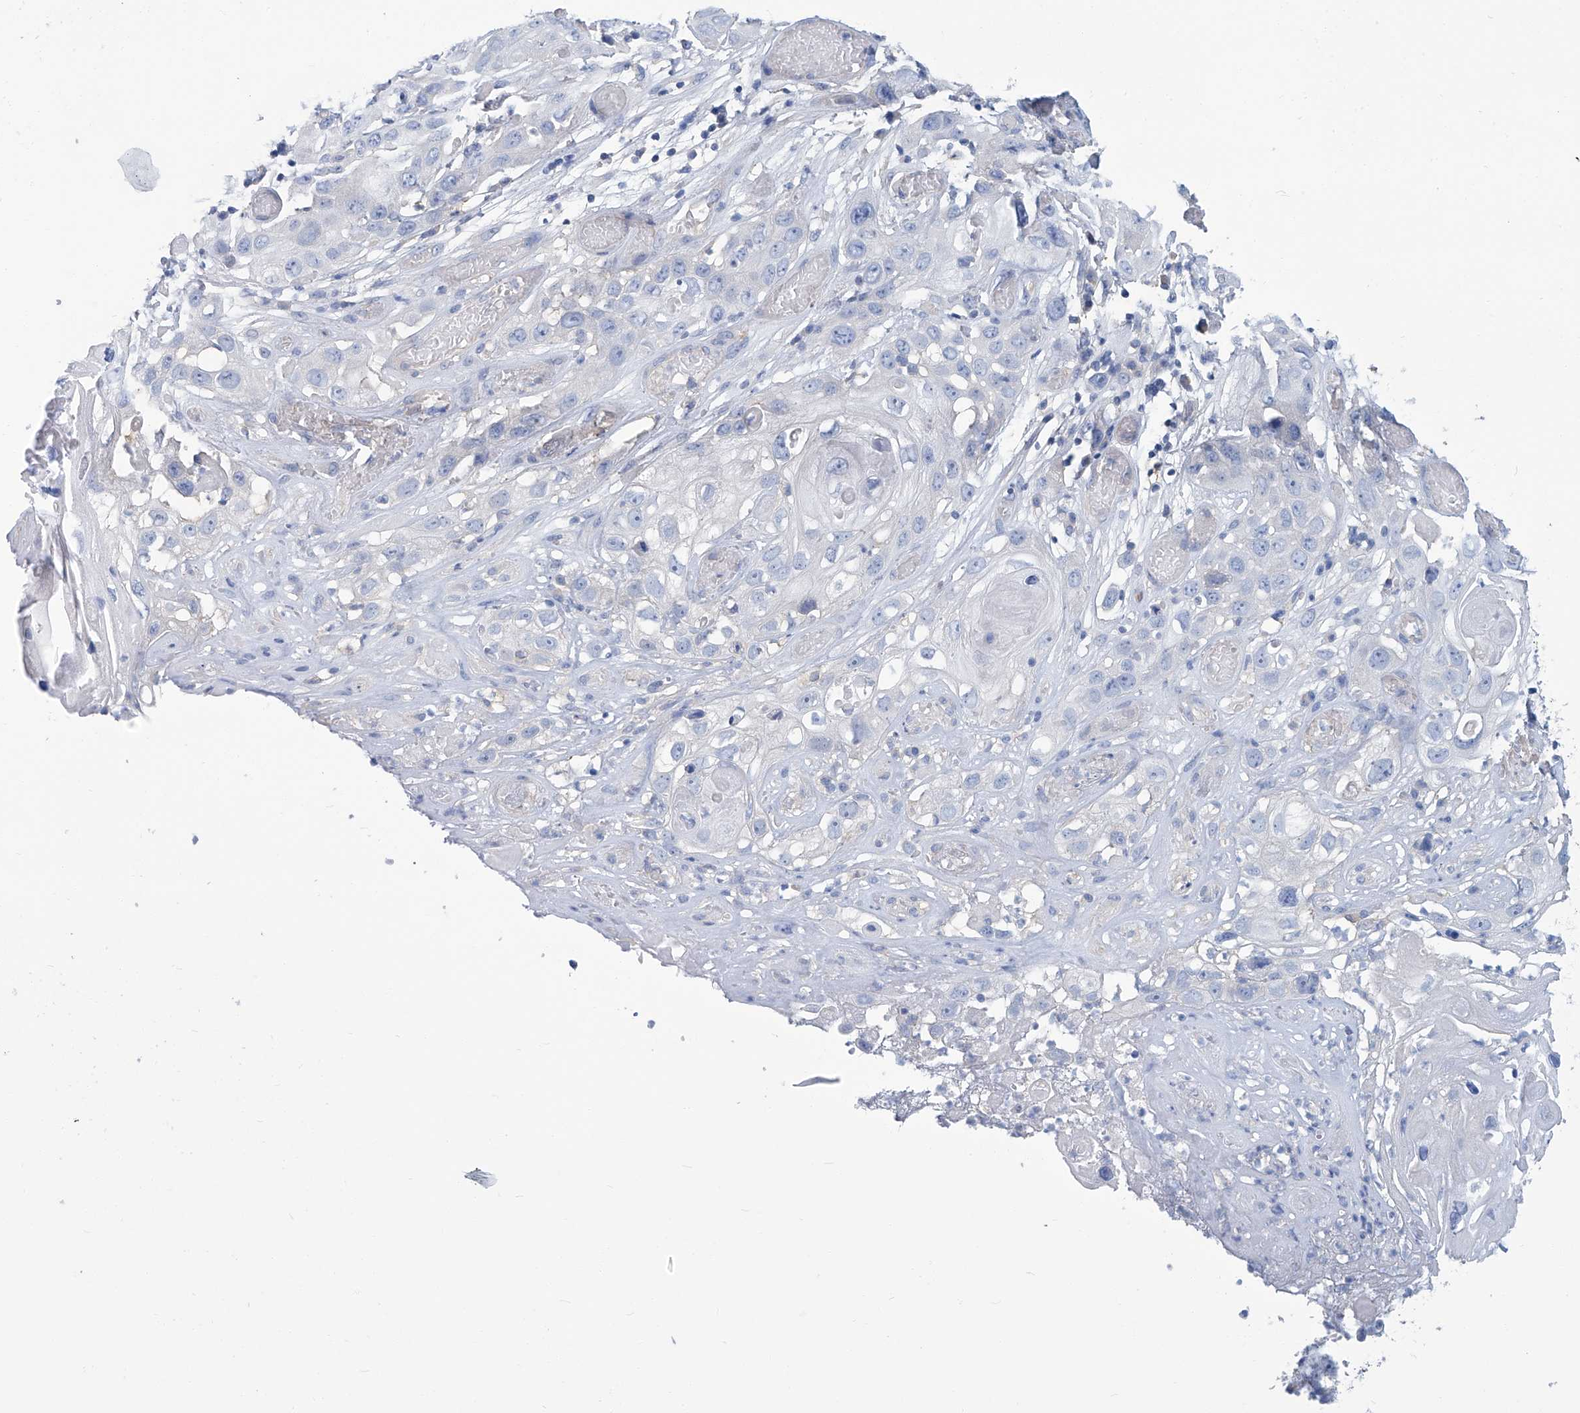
{"staining": {"intensity": "negative", "quantity": "none", "location": "none"}, "tissue": "skin cancer", "cell_type": "Tumor cells", "image_type": "cancer", "snomed": [{"axis": "morphology", "description": "Squamous cell carcinoma, NOS"}, {"axis": "topography", "description": "Skin"}], "caption": "Immunohistochemistry (IHC) of skin cancer (squamous cell carcinoma) exhibits no expression in tumor cells.", "gene": "PFKL", "patient": {"sex": "male", "age": 55}}